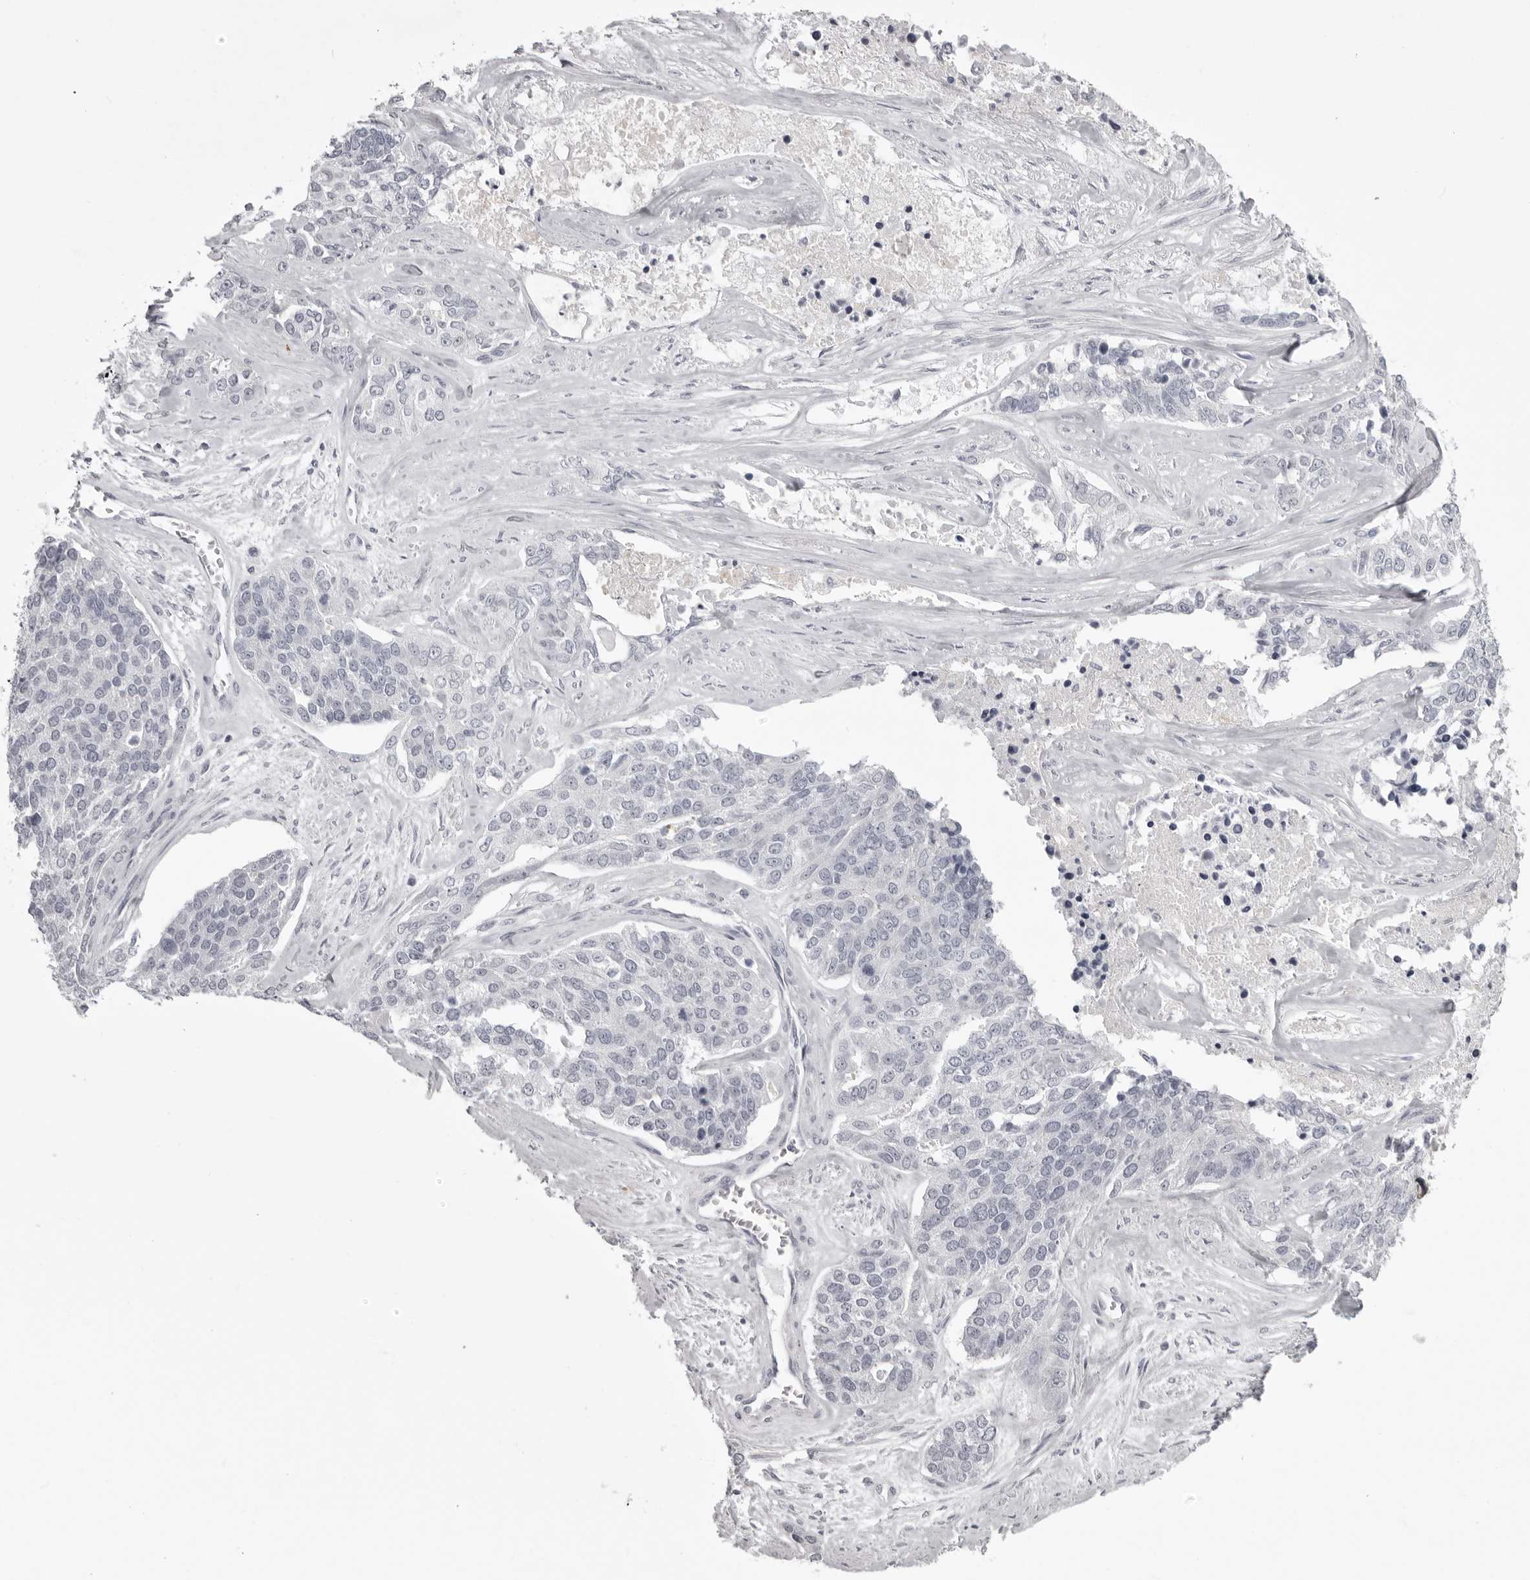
{"staining": {"intensity": "negative", "quantity": "none", "location": "none"}, "tissue": "ovarian cancer", "cell_type": "Tumor cells", "image_type": "cancer", "snomed": [{"axis": "morphology", "description": "Cystadenocarcinoma, serous, NOS"}, {"axis": "topography", "description": "Ovary"}], "caption": "Serous cystadenocarcinoma (ovarian) was stained to show a protein in brown. There is no significant positivity in tumor cells.", "gene": "EPHA10", "patient": {"sex": "female", "age": 44}}